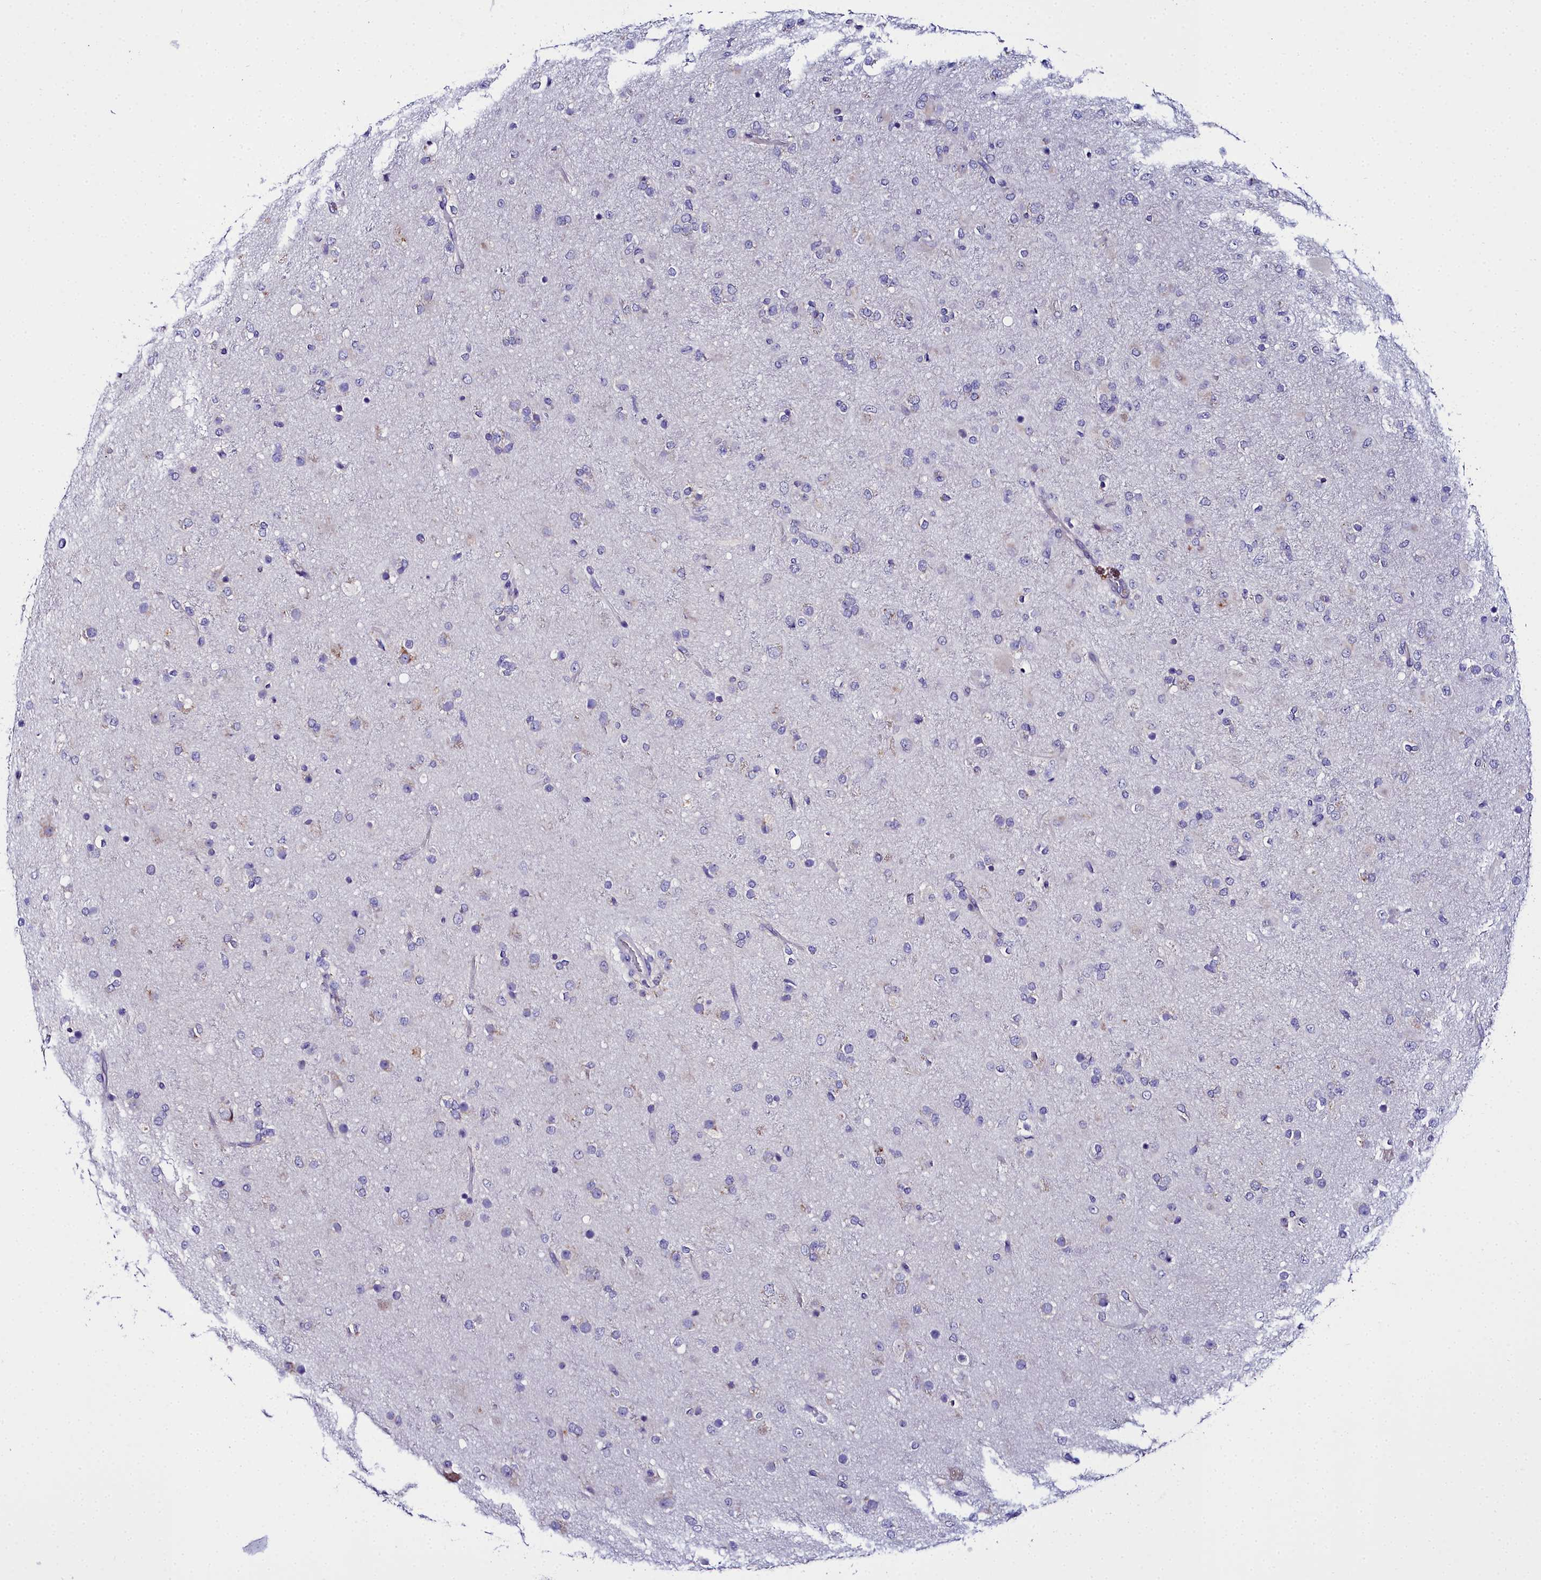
{"staining": {"intensity": "negative", "quantity": "none", "location": "none"}, "tissue": "glioma", "cell_type": "Tumor cells", "image_type": "cancer", "snomed": [{"axis": "morphology", "description": "Glioma, malignant, Low grade"}, {"axis": "topography", "description": "Brain"}], "caption": "High magnification brightfield microscopy of glioma stained with DAB (3,3'-diaminobenzidine) (brown) and counterstained with hematoxylin (blue): tumor cells show no significant expression. (DAB (3,3'-diaminobenzidine) immunohistochemistry, high magnification).", "gene": "ELAPOR2", "patient": {"sex": "male", "age": 65}}